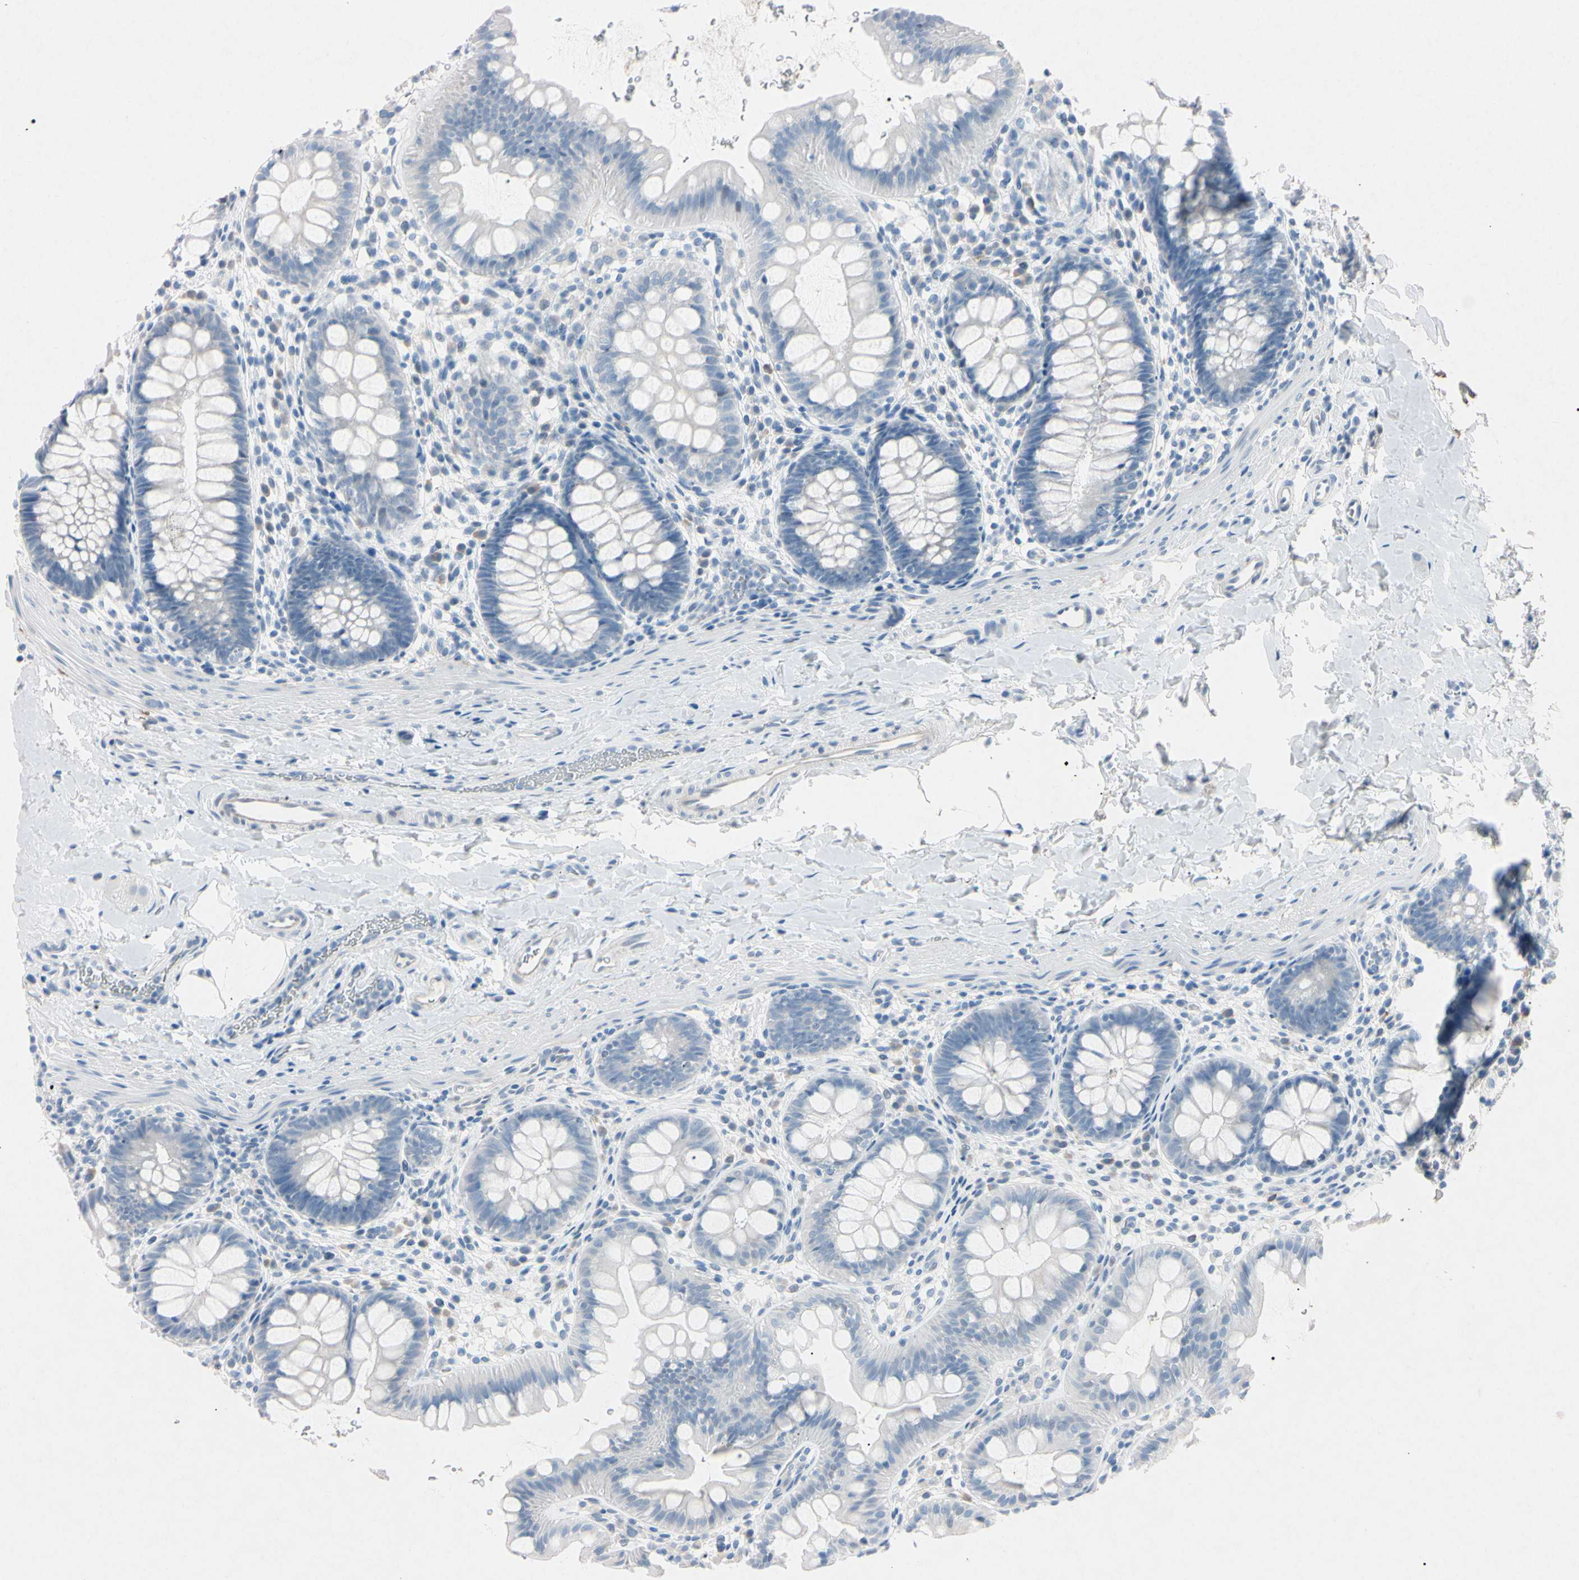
{"staining": {"intensity": "negative", "quantity": "none", "location": "none"}, "tissue": "rectum", "cell_type": "Glandular cells", "image_type": "normal", "snomed": [{"axis": "morphology", "description": "Normal tissue, NOS"}, {"axis": "topography", "description": "Rectum"}], "caption": "Glandular cells are negative for protein expression in unremarkable human rectum. (Immunohistochemistry, brightfield microscopy, high magnification).", "gene": "ELN", "patient": {"sex": "female", "age": 24}}